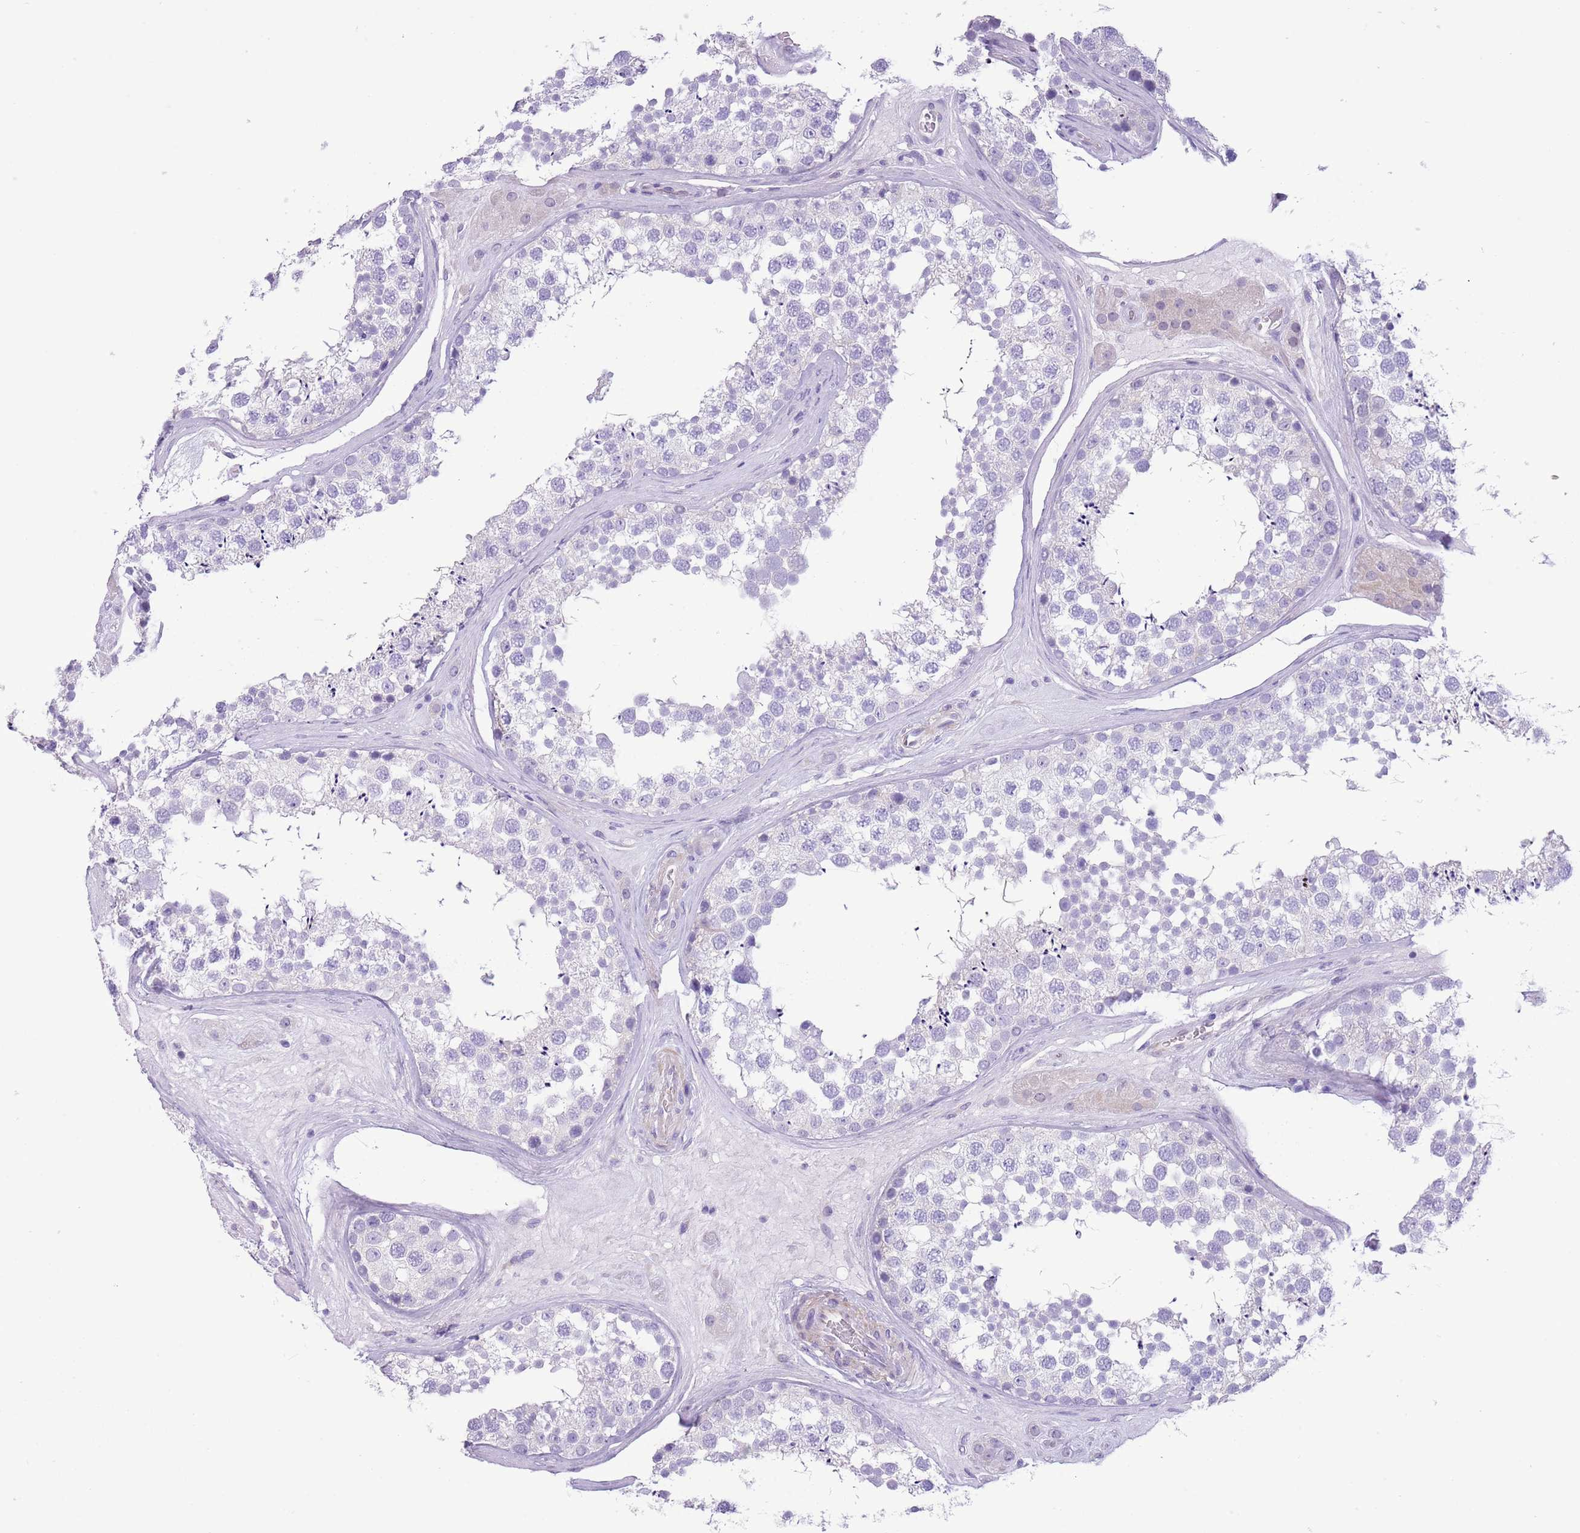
{"staining": {"intensity": "negative", "quantity": "none", "location": "none"}, "tissue": "testis", "cell_type": "Cells in seminiferous ducts", "image_type": "normal", "snomed": [{"axis": "morphology", "description": "Normal tissue, NOS"}, {"axis": "topography", "description": "Testis"}], "caption": "The photomicrograph shows no staining of cells in seminiferous ducts in normal testis.", "gene": "OR6M1", "patient": {"sex": "male", "age": 46}}